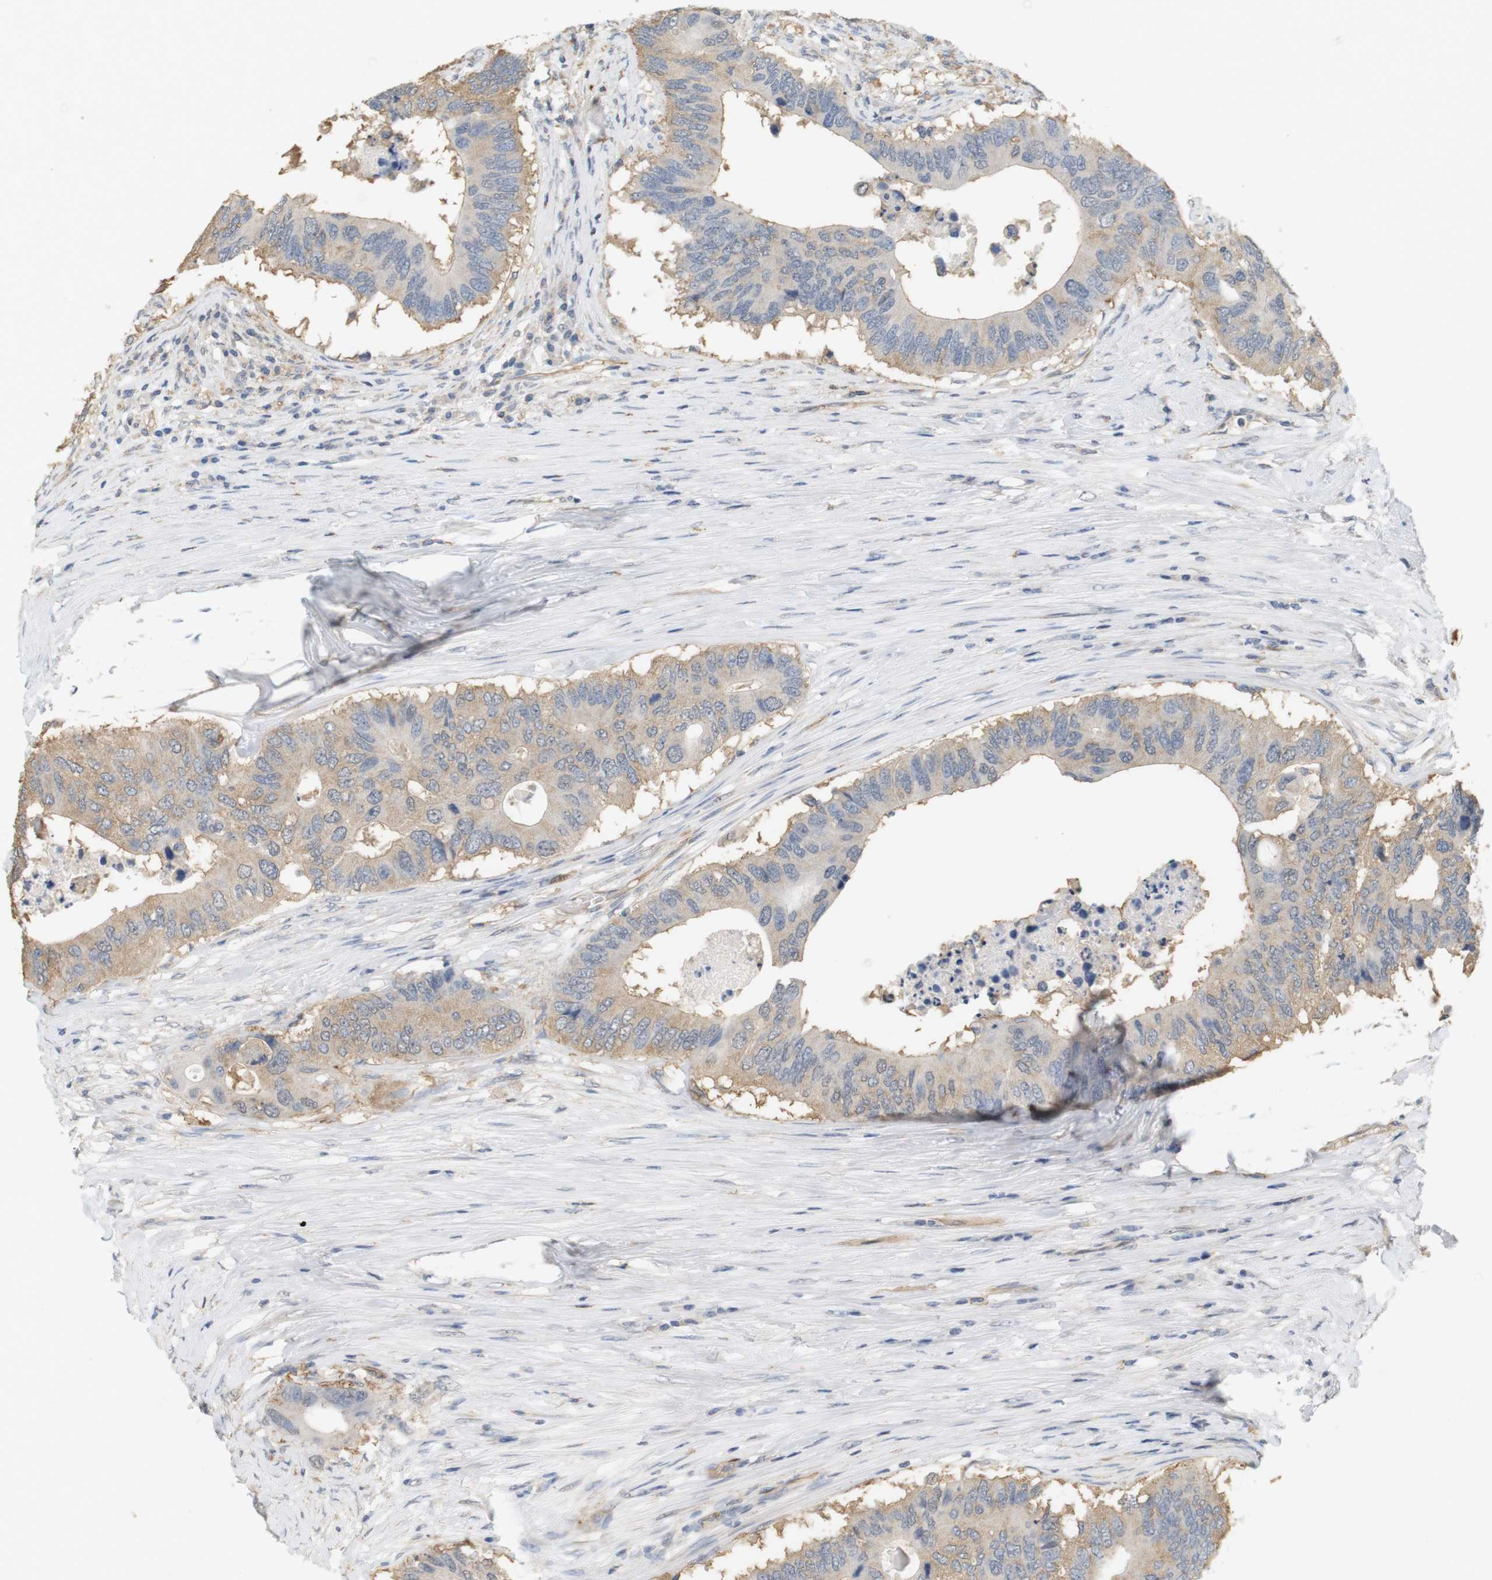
{"staining": {"intensity": "weak", "quantity": "25%-75%", "location": "cytoplasmic/membranous"}, "tissue": "colorectal cancer", "cell_type": "Tumor cells", "image_type": "cancer", "snomed": [{"axis": "morphology", "description": "Adenocarcinoma, NOS"}, {"axis": "topography", "description": "Colon"}], "caption": "DAB immunohistochemical staining of colorectal cancer reveals weak cytoplasmic/membranous protein expression in about 25%-75% of tumor cells.", "gene": "OSR1", "patient": {"sex": "male", "age": 71}}